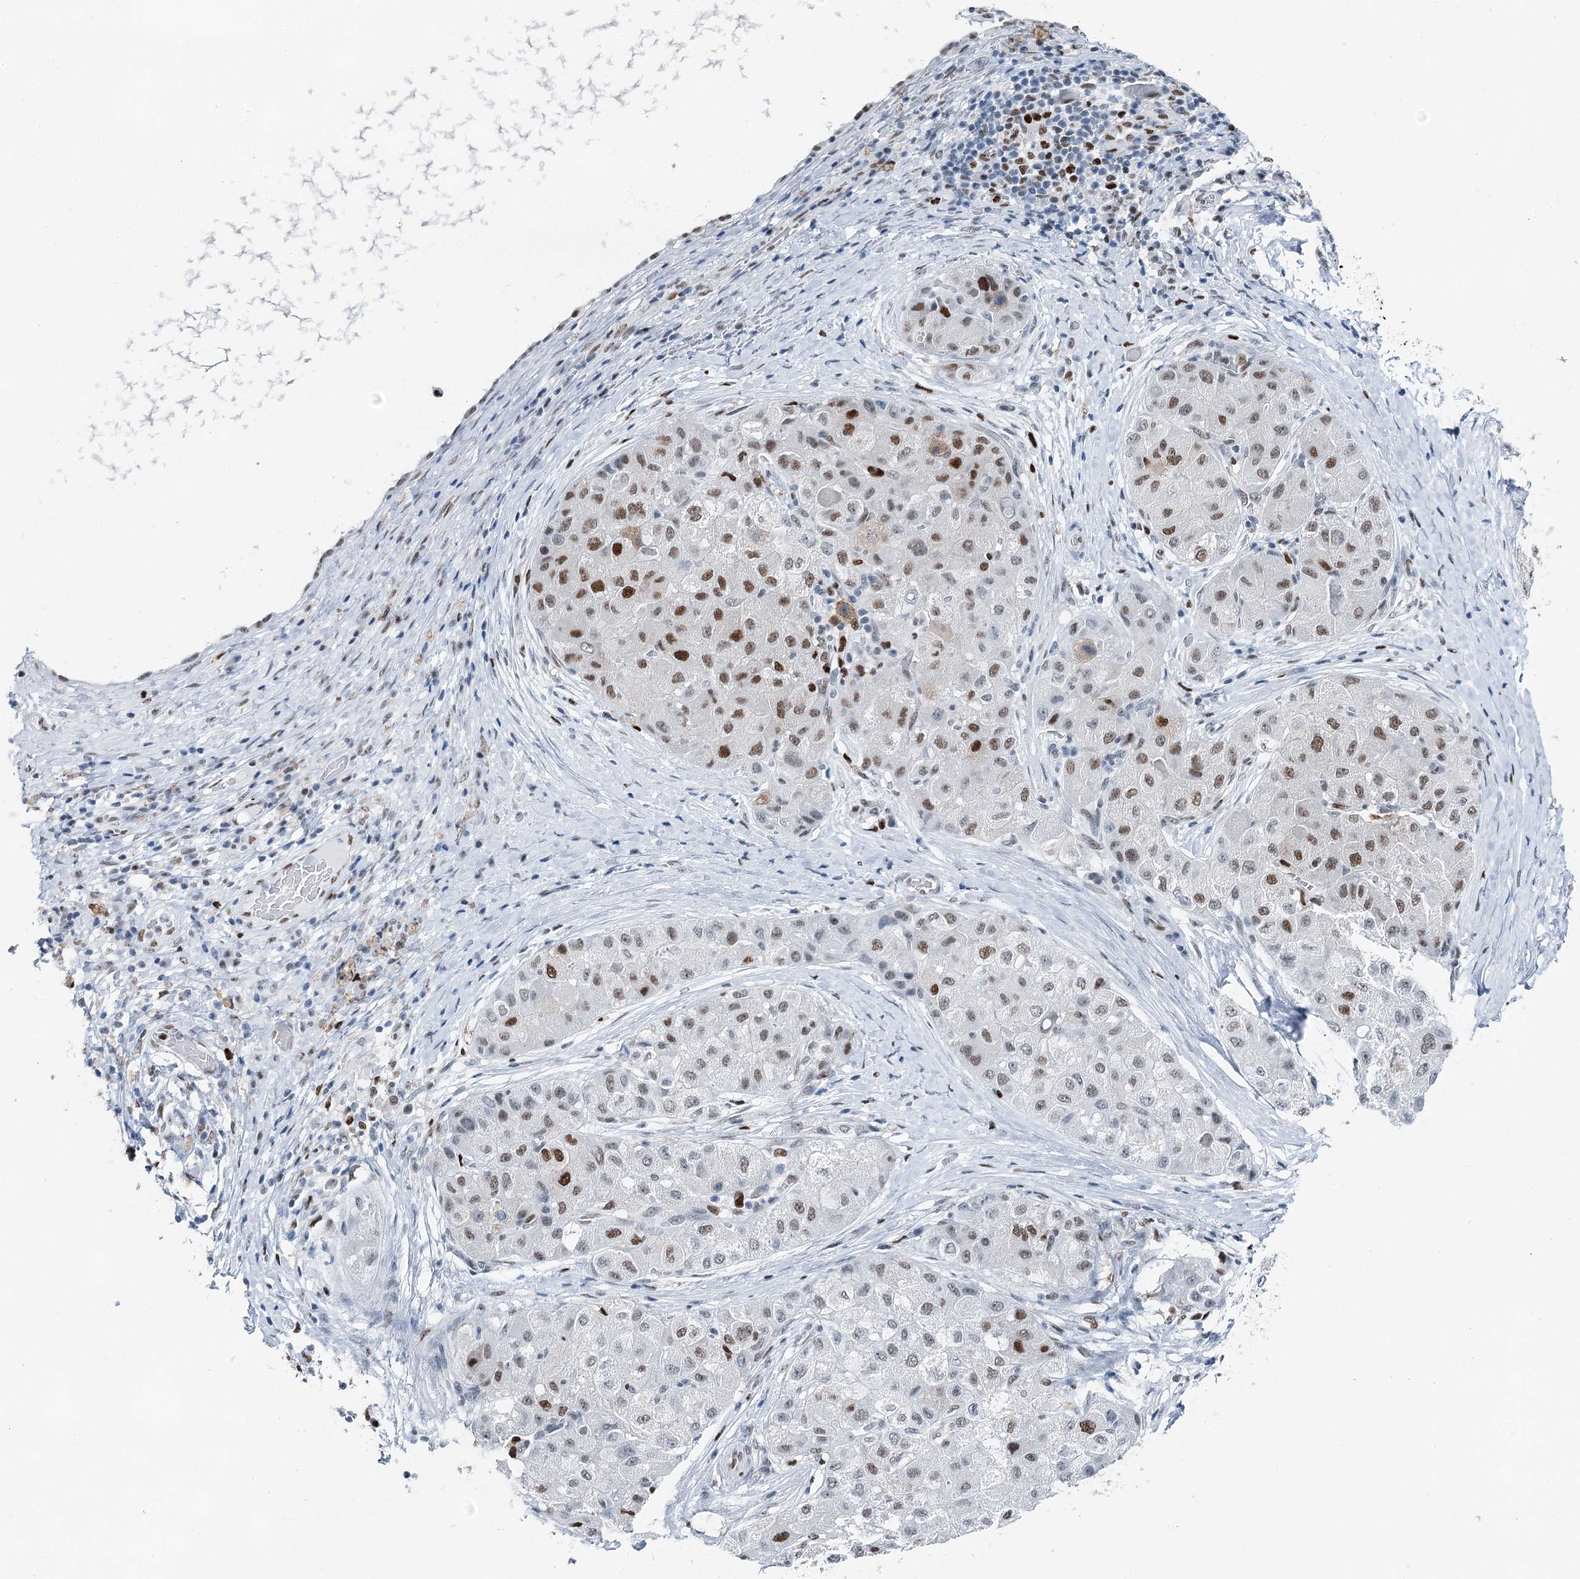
{"staining": {"intensity": "moderate", "quantity": "25%-75%", "location": "nuclear"}, "tissue": "liver cancer", "cell_type": "Tumor cells", "image_type": "cancer", "snomed": [{"axis": "morphology", "description": "Carcinoma, Hepatocellular, NOS"}, {"axis": "topography", "description": "Liver"}], "caption": "Immunohistochemical staining of liver hepatocellular carcinoma demonstrates moderate nuclear protein staining in approximately 25%-75% of tumor cells.", "gene": "HAT1", "patient": {"sex": "male", "age": 80}}